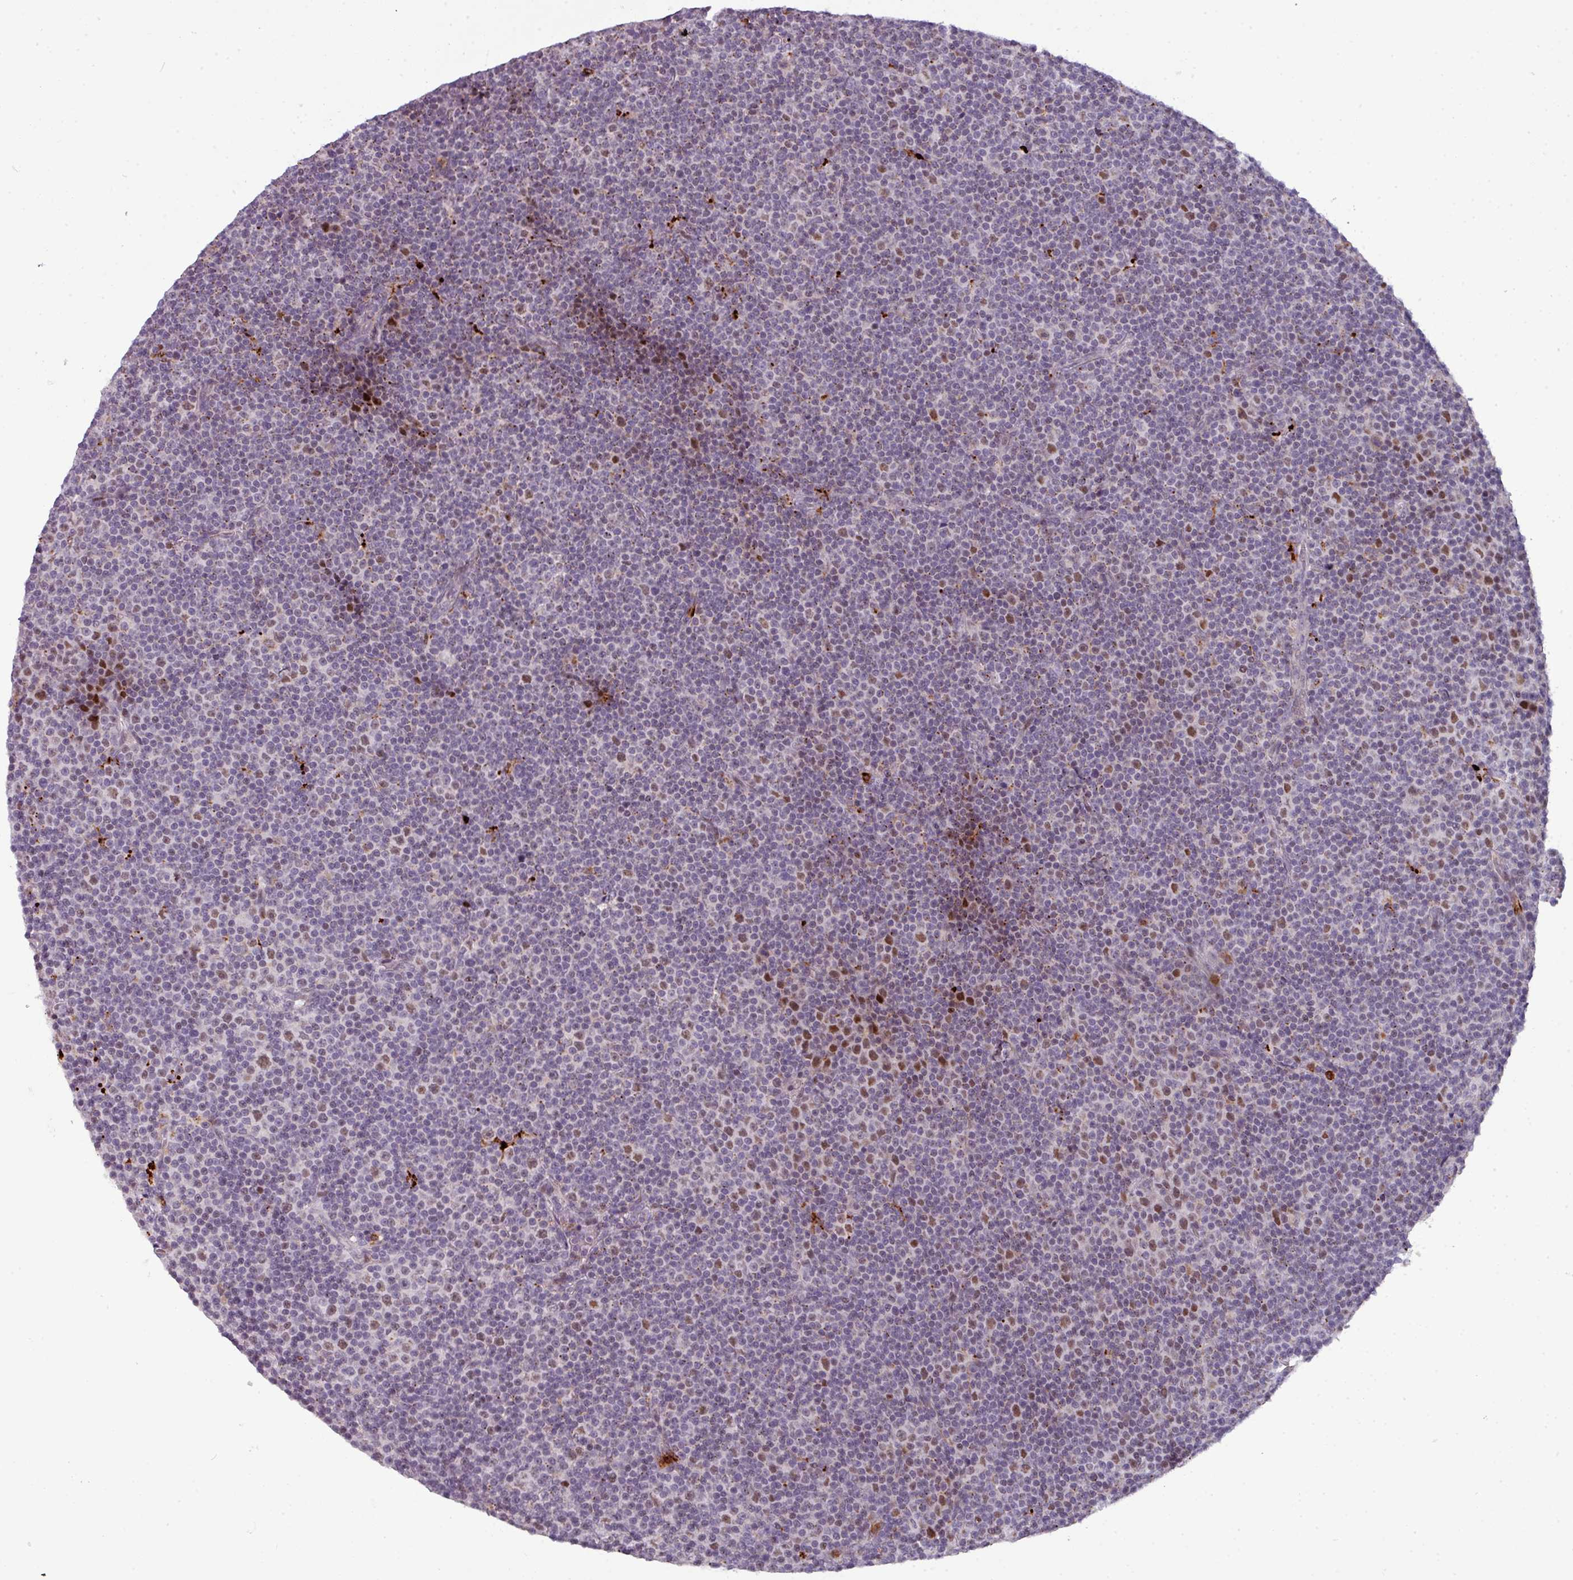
{"staining": {"intensity": "moderate", "quantity": "<25%", "location": "nuclear"}, "tissue": "lymphoma", "cell_type": "Tumor cells", "image_type": "cancer", "snomed": [{"axis": "morphology", "description": "Malignant lymphoma, non-Hodgkin's type, Low grade"}, {"axis": "topography", "description": "Lymph node"}], "caption": "Protein staining displays moderate nuclear staining in about <25% of tumor cells in lymphoma.", "gene": "TMEFF1", "patient": {"sex": "female", "age": 67}}